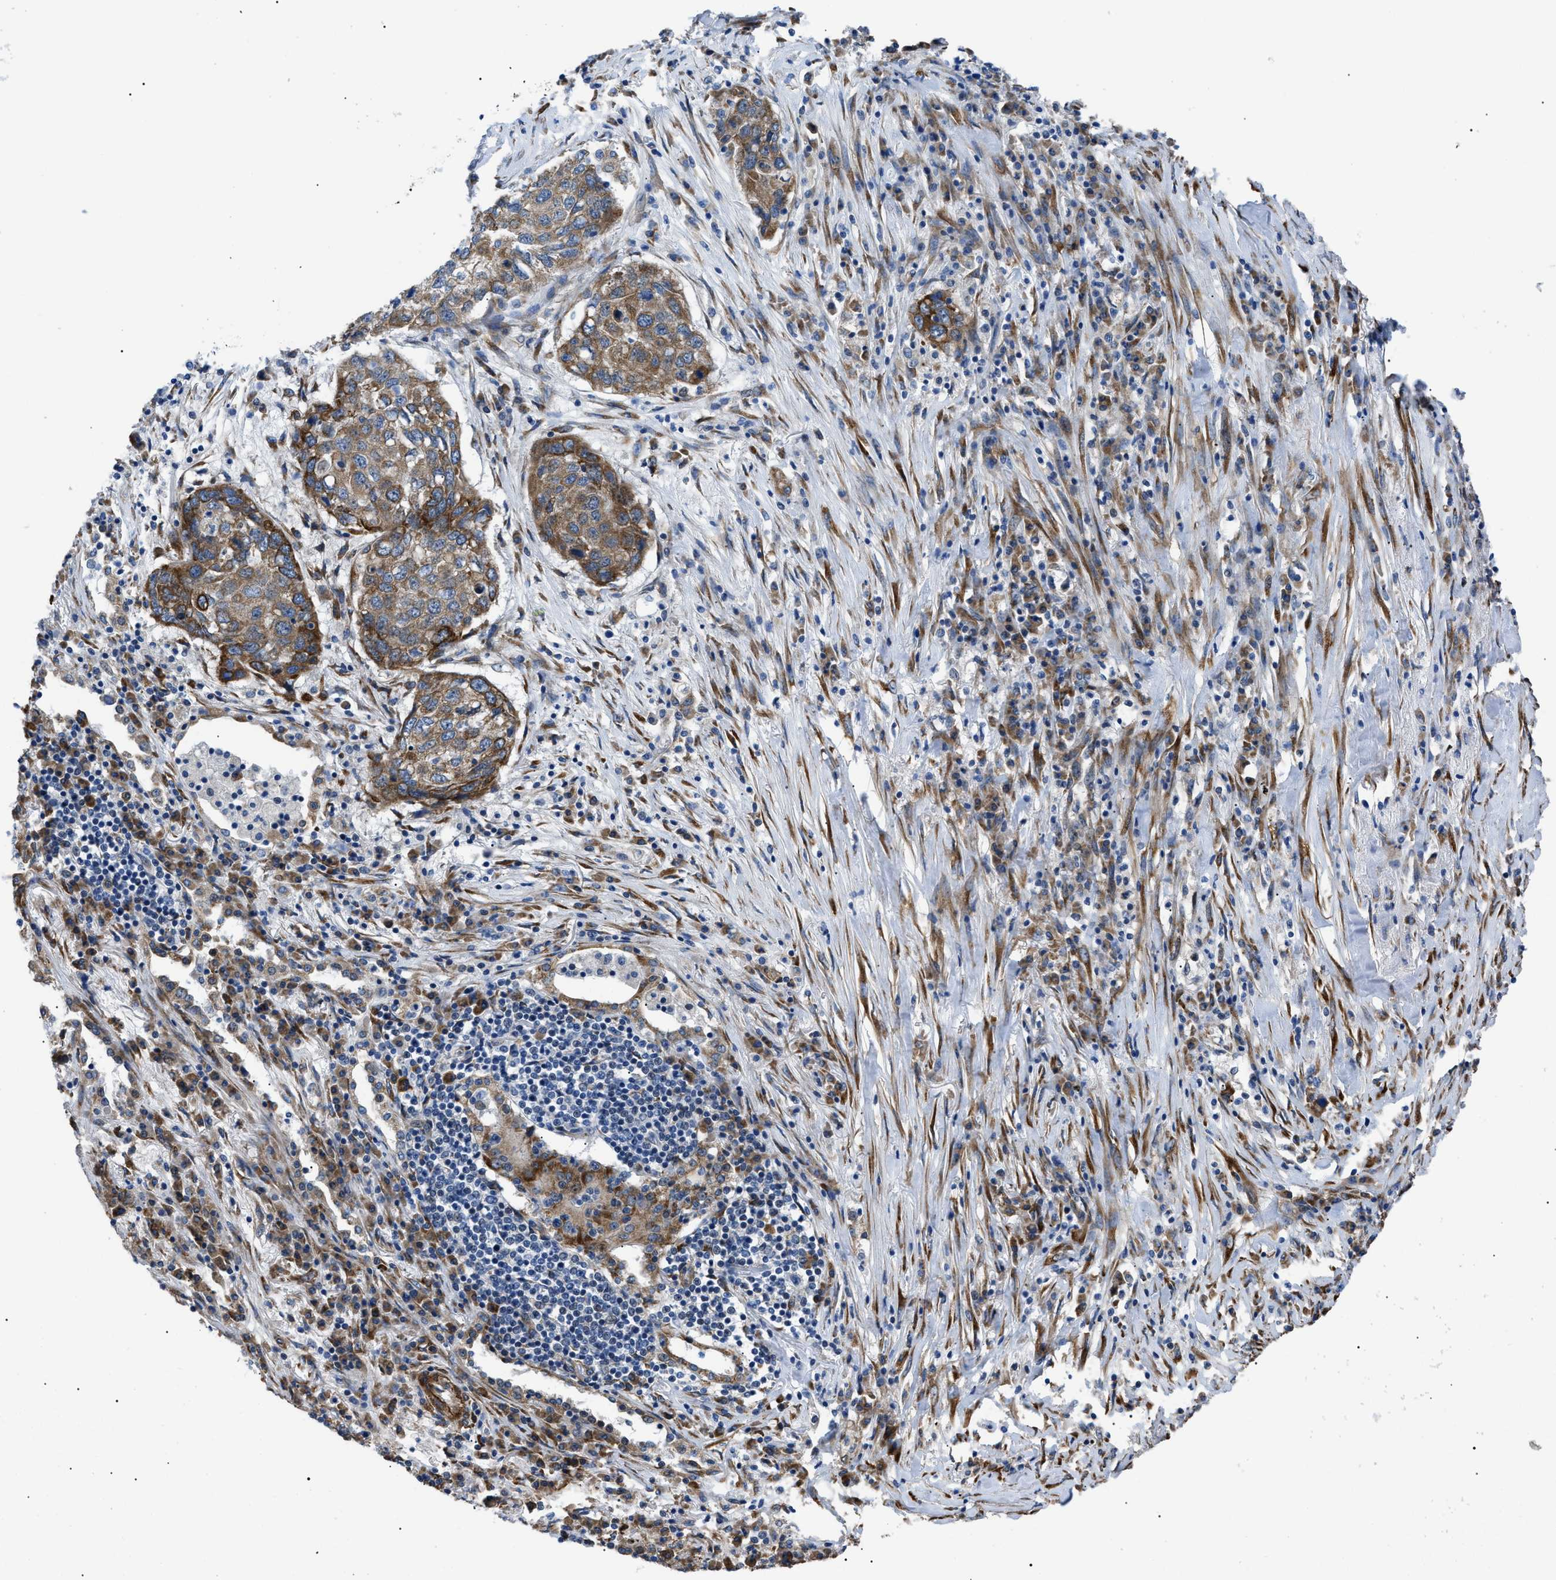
{"staining": {"intensity": "moderate", "quantity": ">75%", "location": "cytoplasmic/membranous"}, "tissue": "lung cancer", "cell_type": "Tumor cells", "image_type": "cancer", "snomed": [{"axis": "morphology", "description": "Squamous cell carcinoma, NOS"}, {"axis": "topography", "description": "Lung"}], "caption": "IHC staining of lung cancer (squamous cell carcinoma), which reveals medium levels of moderate cytoplasmic/membranous staining in approximately >75% of tumor cells indicating moderate cytoplasmic/membranous protein staining. The staining was performed using DAB (3,3'-diaminobenzidine) (brown) for protein detection and nuclei were counterstained in hematoxylin (blue).", "gene": "MYO10", "patient": {"sex": "female", "age": 63}}